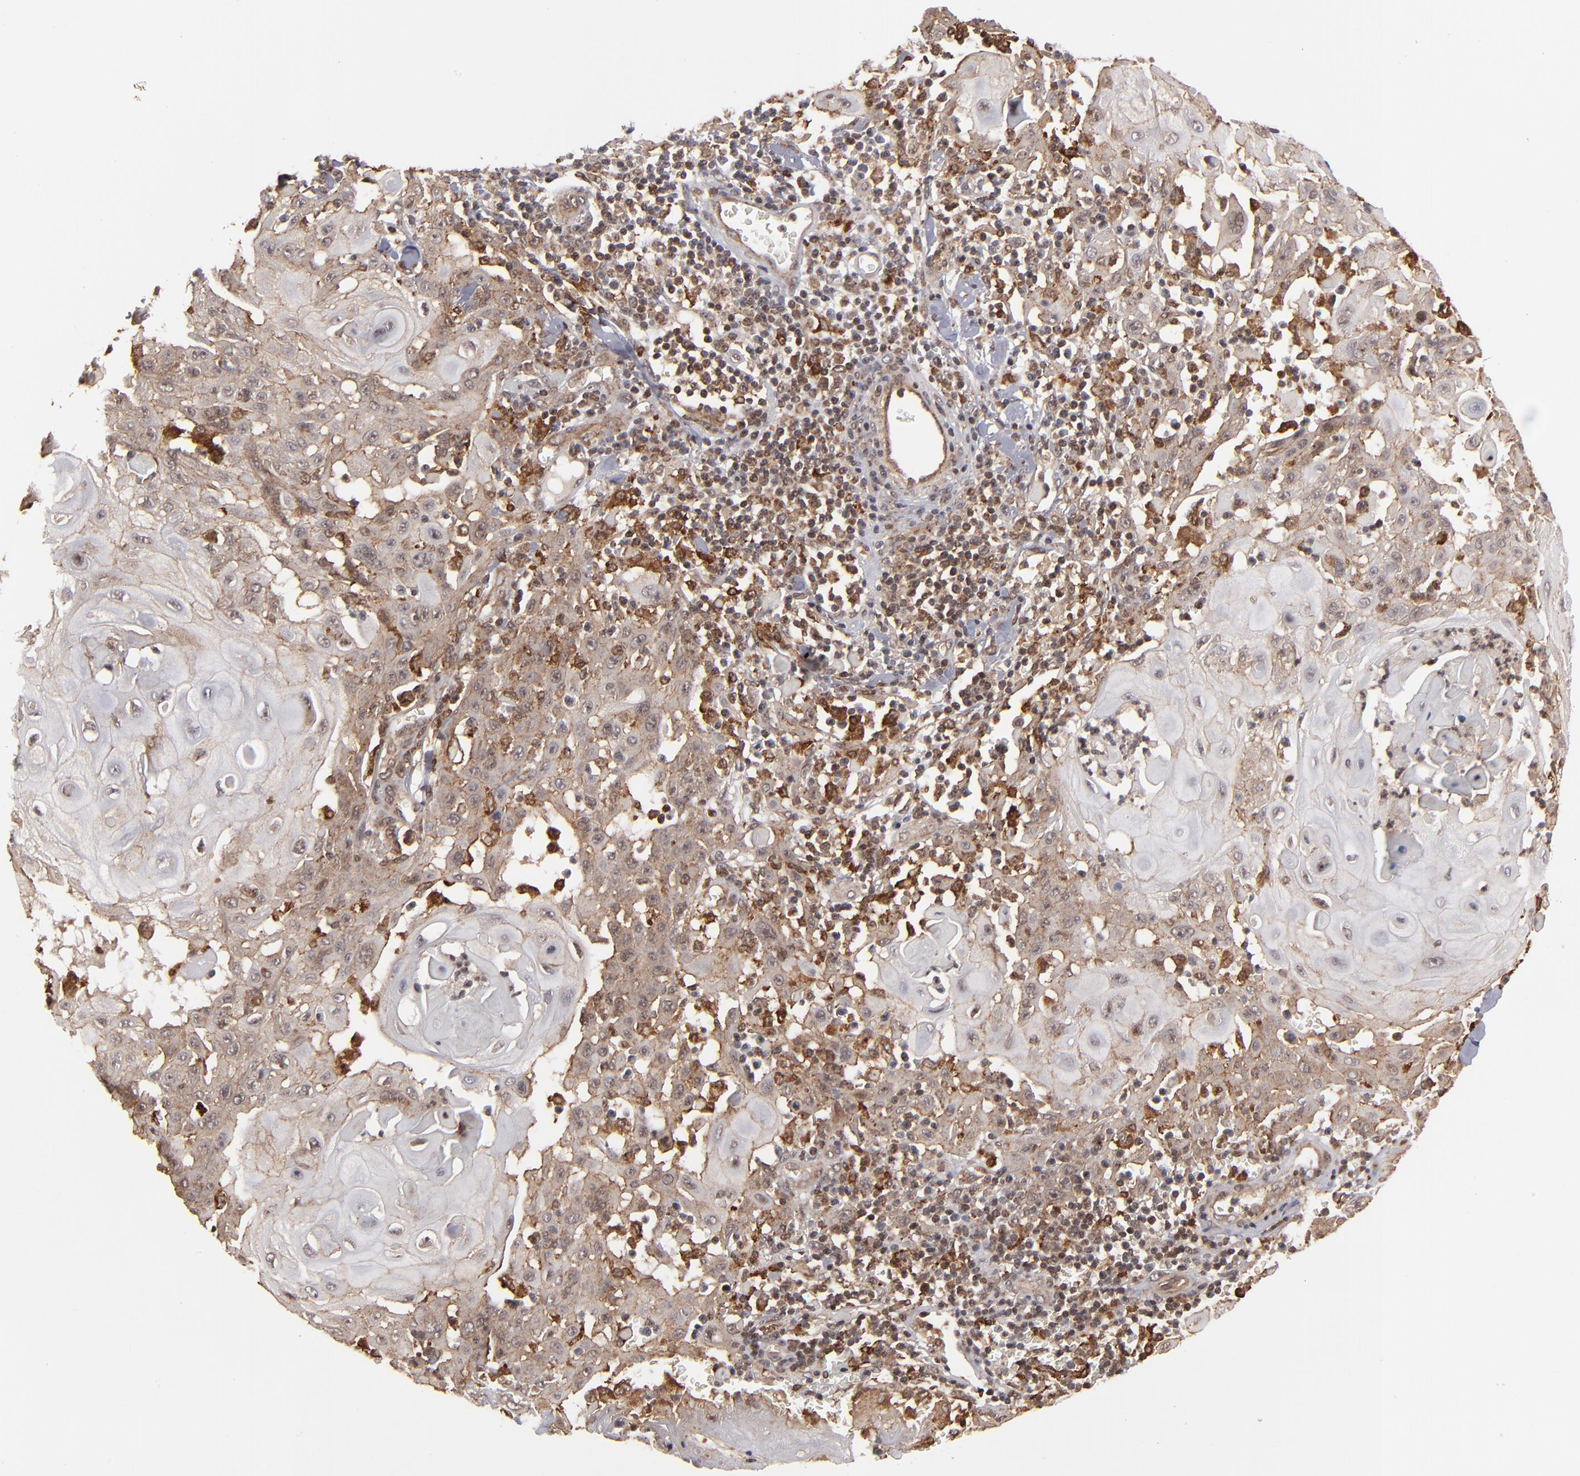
{"staining": {"intensity": "strong", "quantity": ">75%", "location": "cytoplasmic/membranous,nuclear"}, "tissue": "skin cancer", "cell_type": "Tumor cells", "image_type": "cancer", "snomed": [{"axis": "morphology", "description": "Squamous cell carcinoma, NOS"}, {"axis": "topography", "description": "Skin"}], "caption": "Skin squamous cell carcinoma stained with DAB immunohistochemistry exhibits high levels of strong cytoplasmic/membranous and nuclear expression in about >75% of tumor cells.", "gene": "RGS6", "patient": {"sex": "male", "age": 24}}